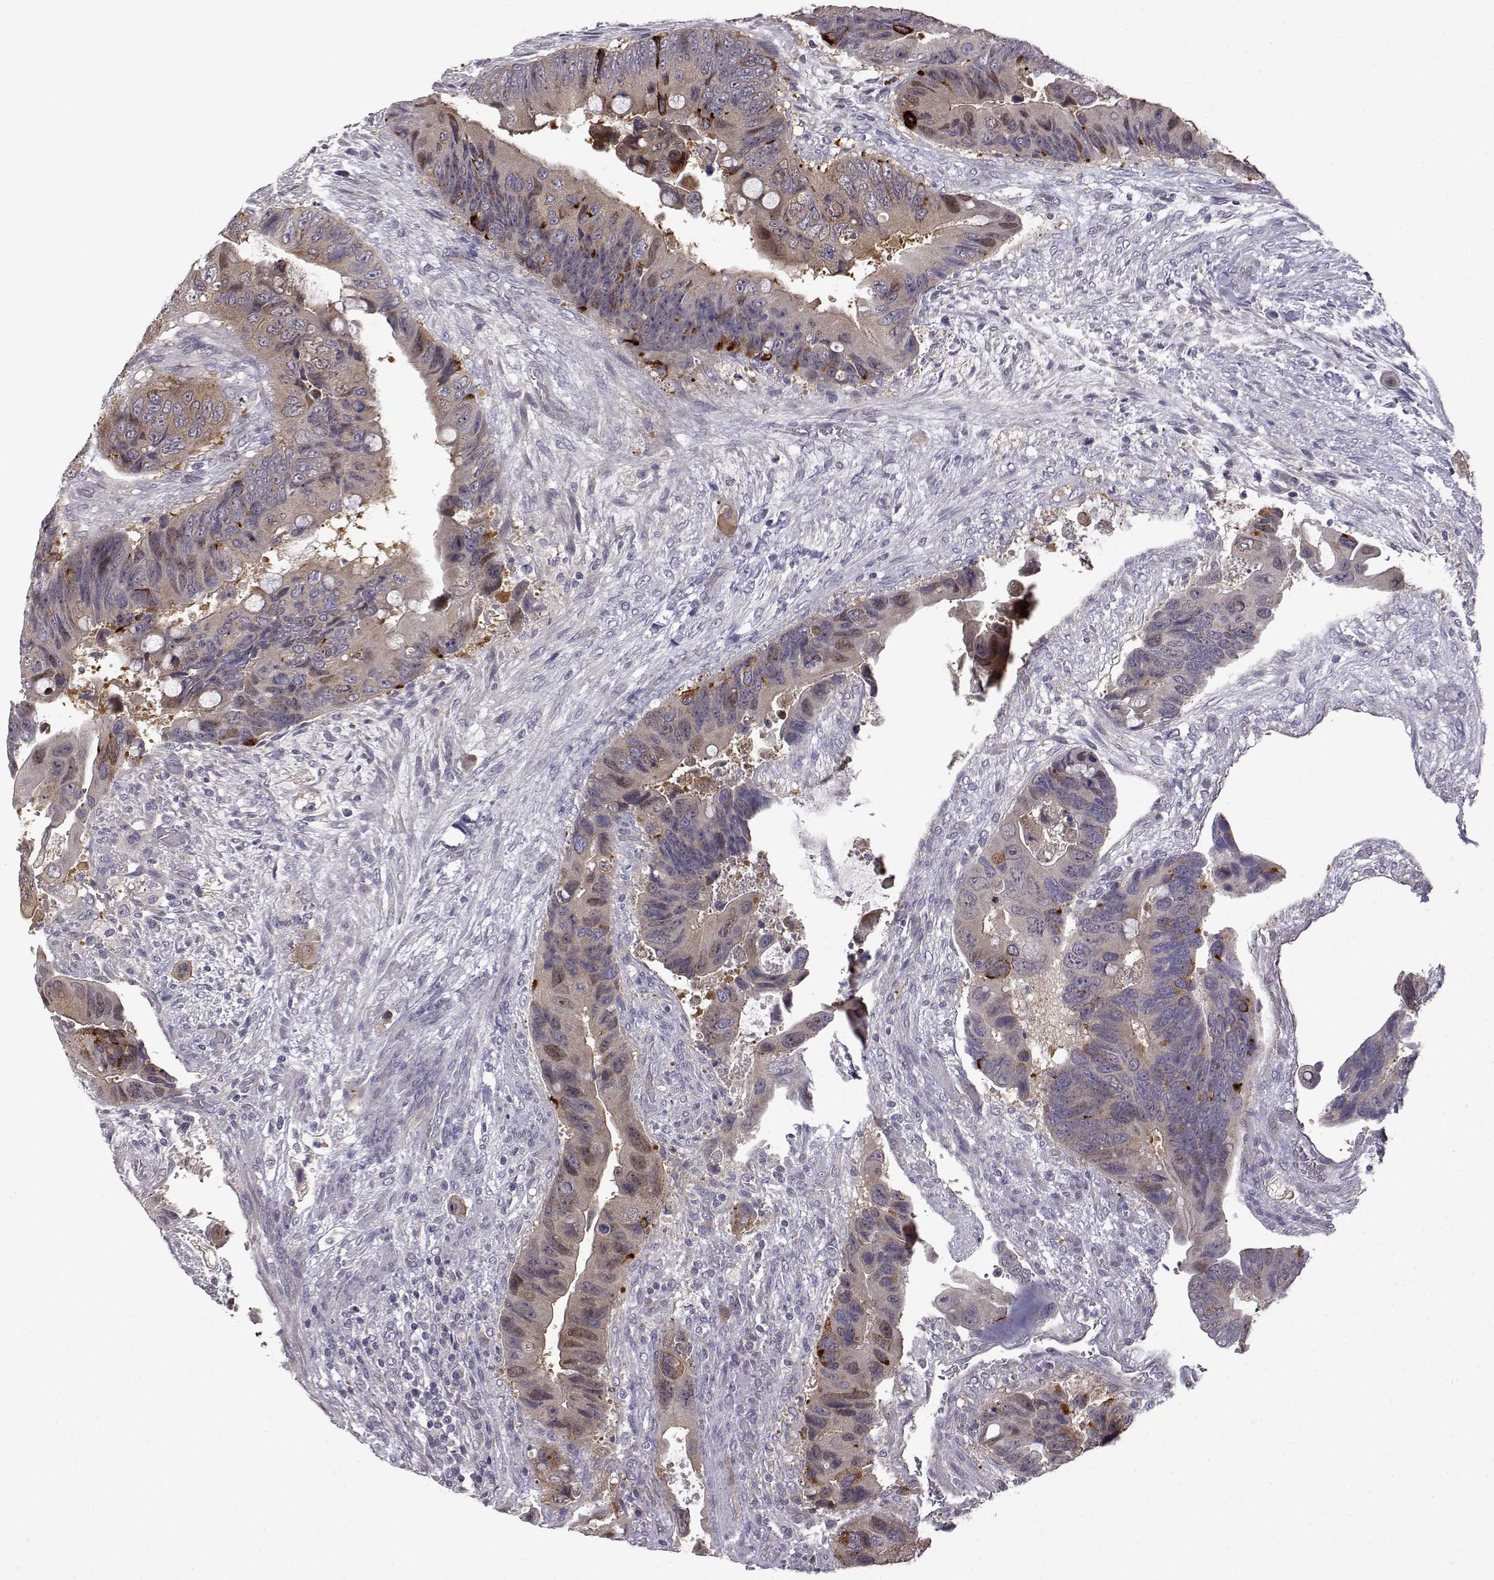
{"staining": {"intensity": "weak", "quantity": "25%-75%", "location": "cytoplasmic/membranous"}, "tissue": "colorectal cancer", "cell_type": "Tumor cells", "image_type": "cancer", "snomed": [{"axis": "morphology", "description": "Adenocarcinoma, NOS"}, {"axis": "topography", "description": "Rectum"}], "caption": "Immunohistochemistry image of neoplastic tissue: human colorectal adenocarcinoma stained using immunohistochemistry (IHC) displays low levels of weak protein expression localized specifically in the cytoplasmic/membranous of tumor cells, appearing as a cytoplasmic/membranous brown color.", "gene": "VGF", "patient": {"sex": "male", "age": 63}}